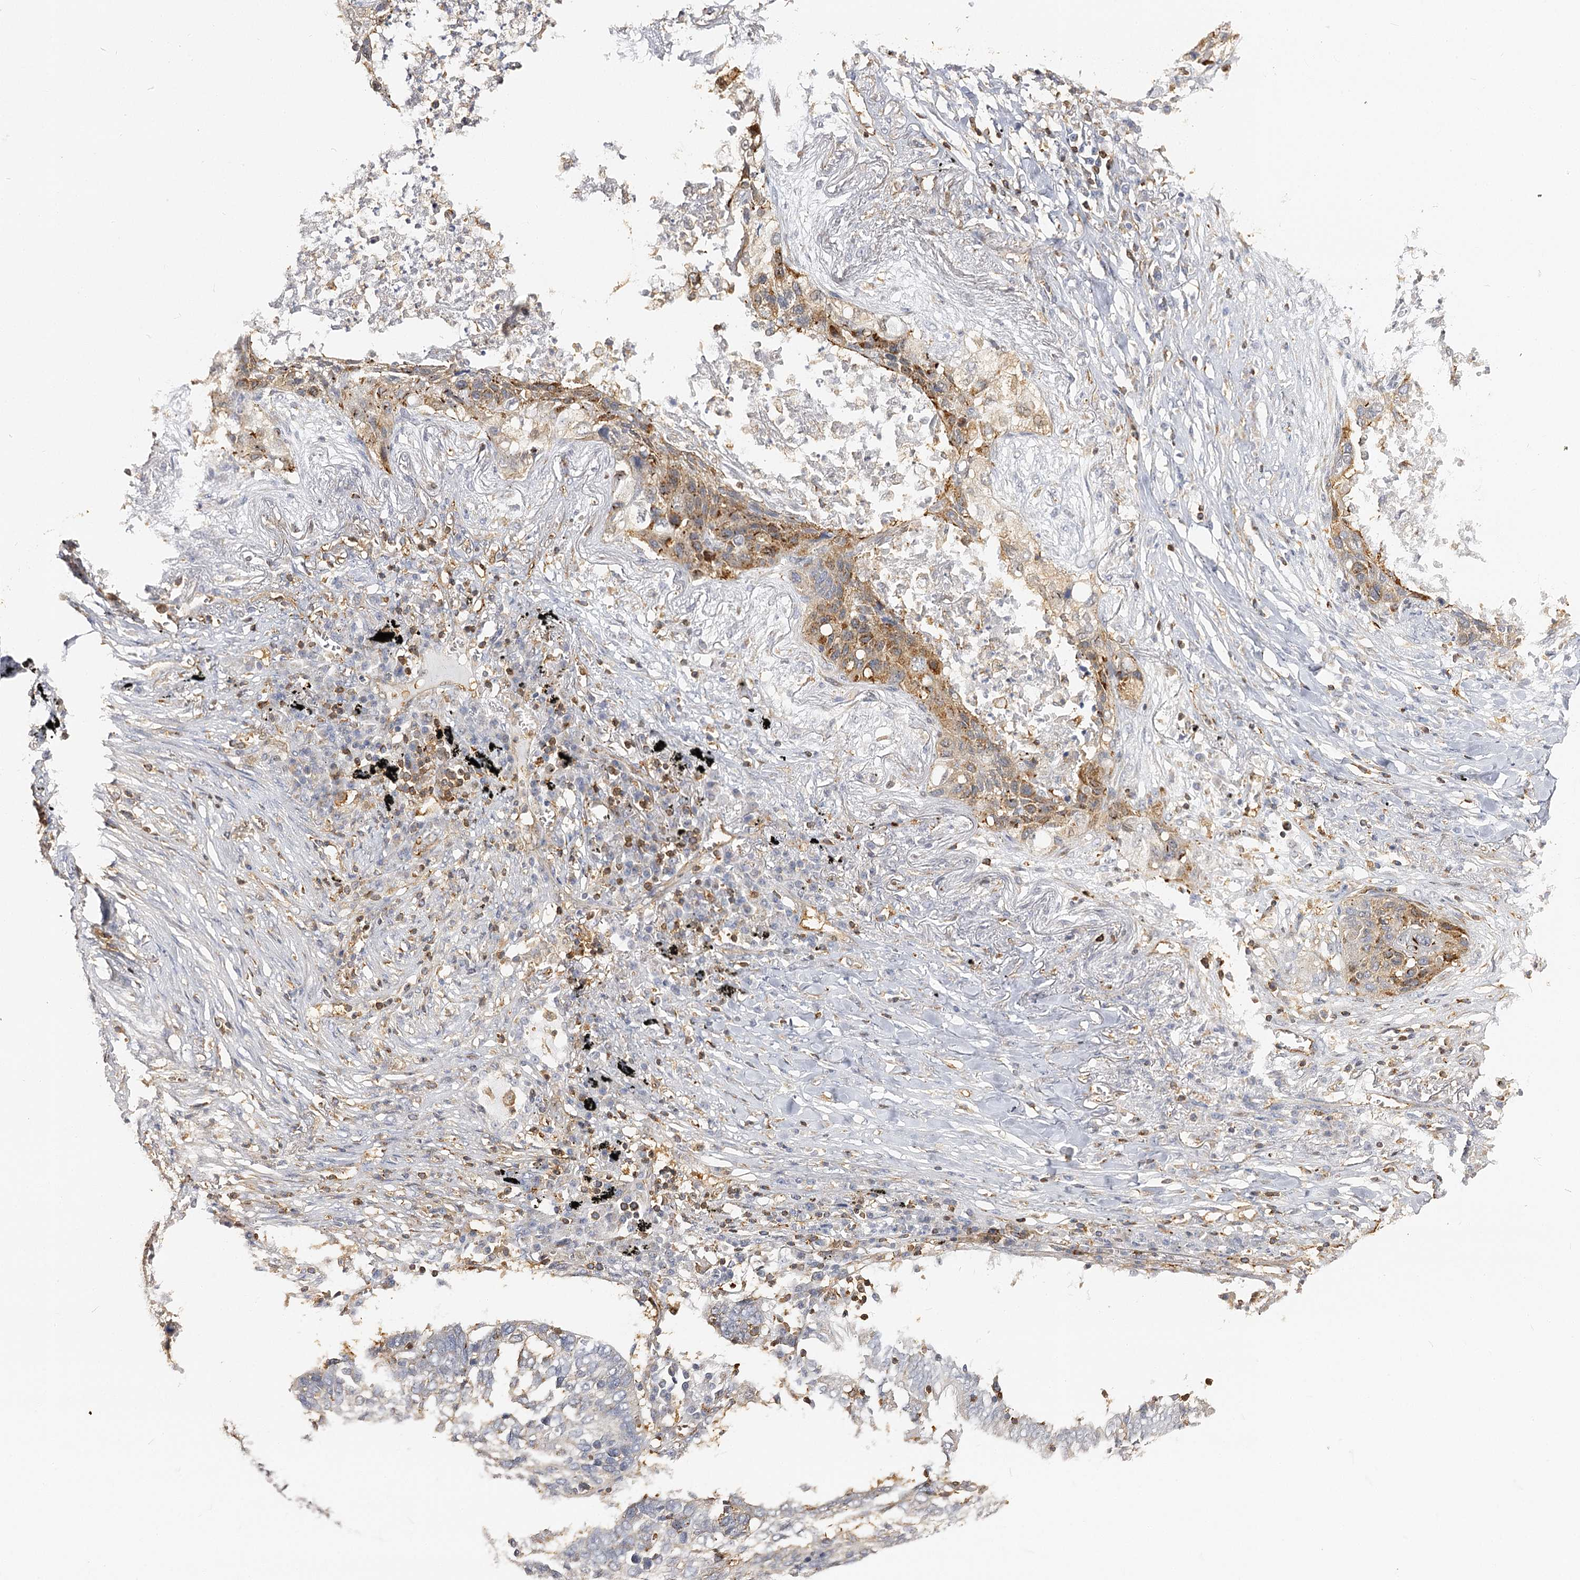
{"staining": {"intensity": "negative", "quantity": "none", "location": "none"}, "tissue": "lung cancer", "cell_type": "Tumor cells", "image_type": "cancer", "snomed": [{"axis": "morphology", "description": "Squamous cell carcinoma, NOS"}, {"axis": "topography", "description": "Lung"}], "caption": "Protein analysis of squamous cell carcinoma (lung) shows no significant staining in tumor cells.", "gene": "SEC24B", "patient": {"sex": "female", "age": 63}}